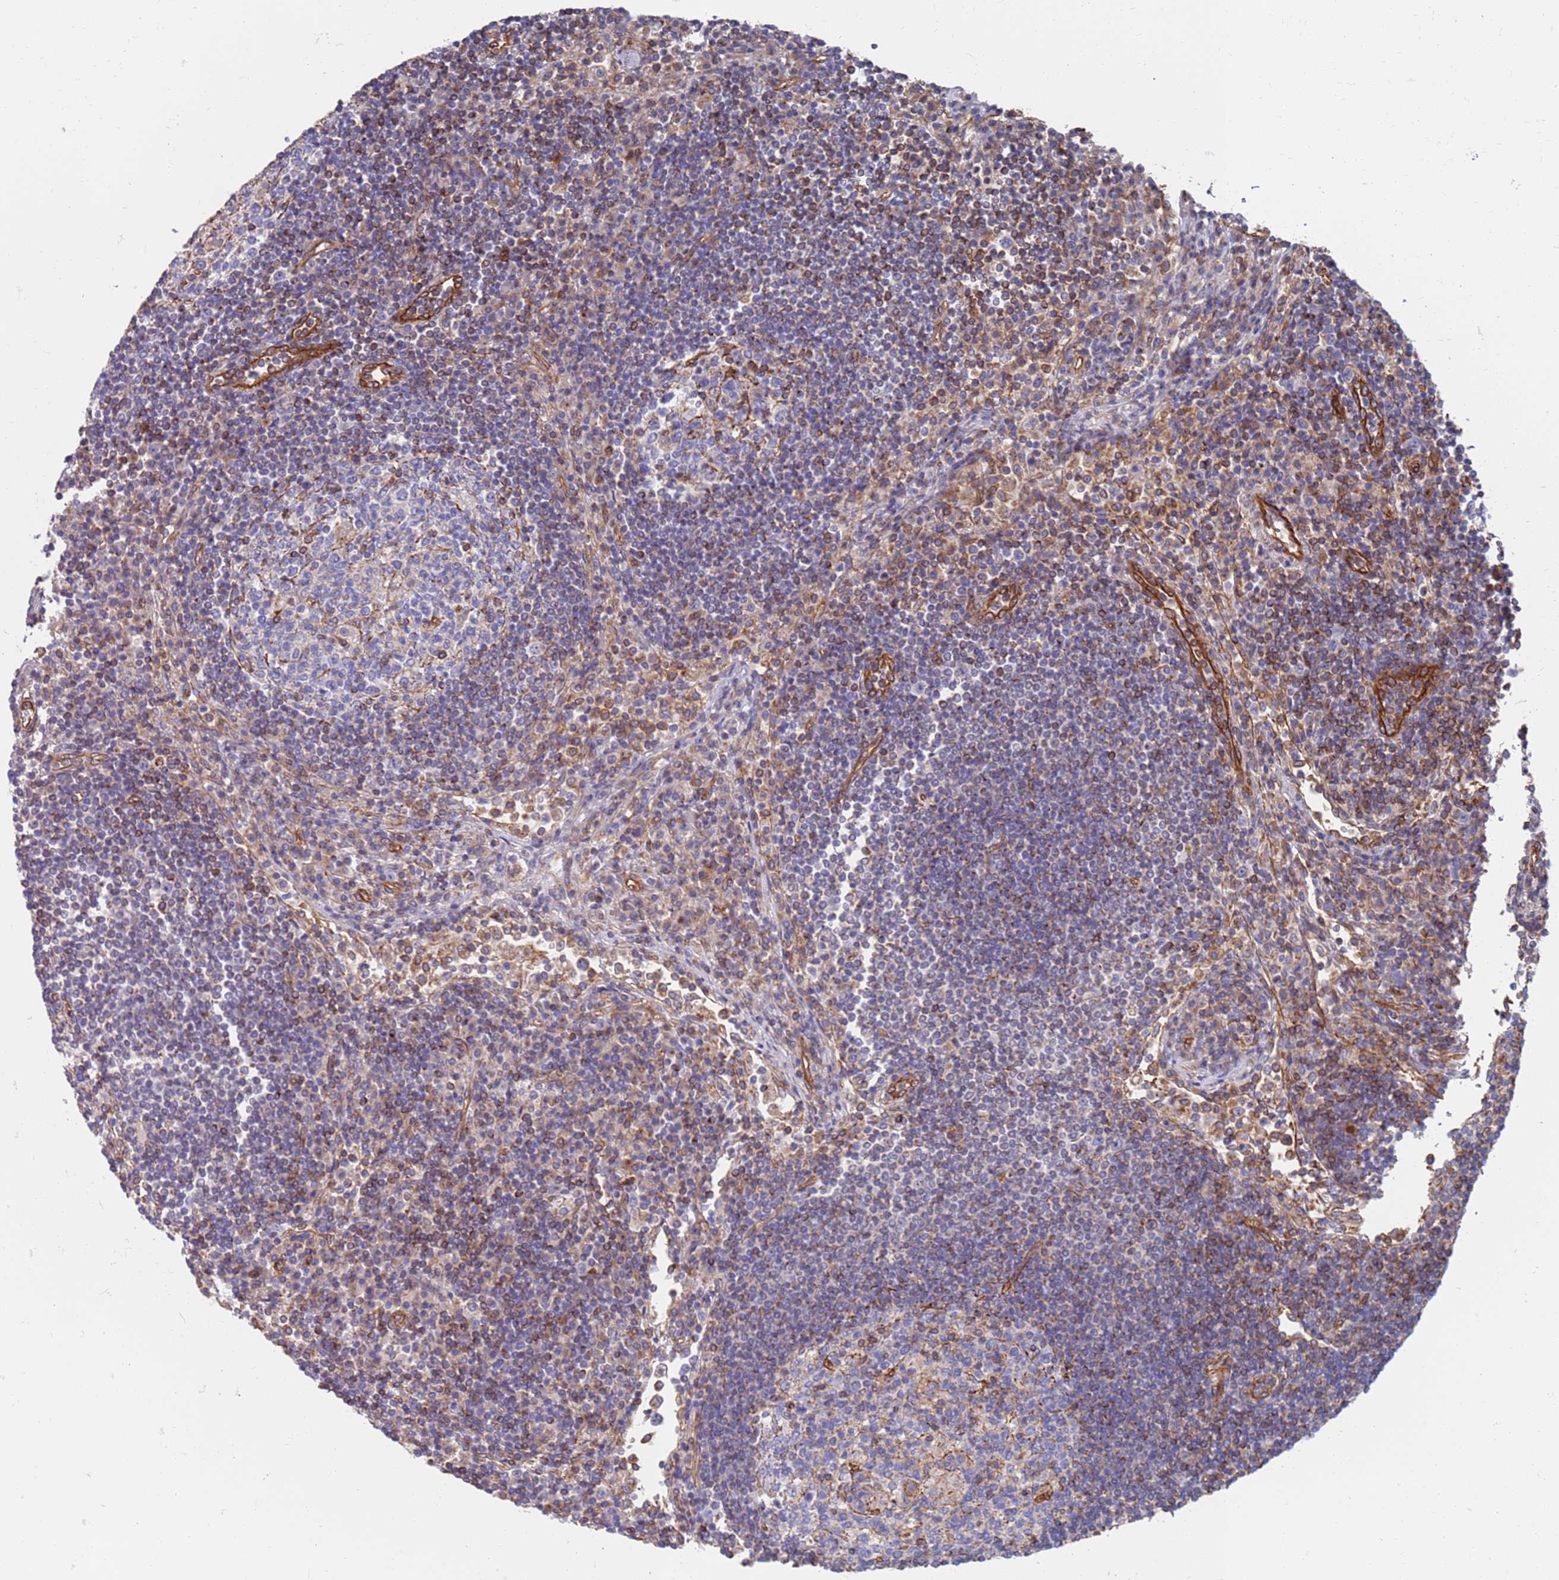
{"staining": {"intensity": "negative", "quantity": "none", "location": "none"}, "tissue": "lymph node", "cell_type": "Germinal center cells", "image_type": "normal", "snomed": [{"axis": "morphology", "description": "Normal tissue, NOS"}, {"axis": "topography", "description": "Lymph node"}], "caption": "Germinal center cells show no significant expression in benign lymph node. (DAB immunohistochemistry with hematoxylin counter stain).", "gene": "JAKMIP2", "patient": {"sex": "female", "age": 53}}